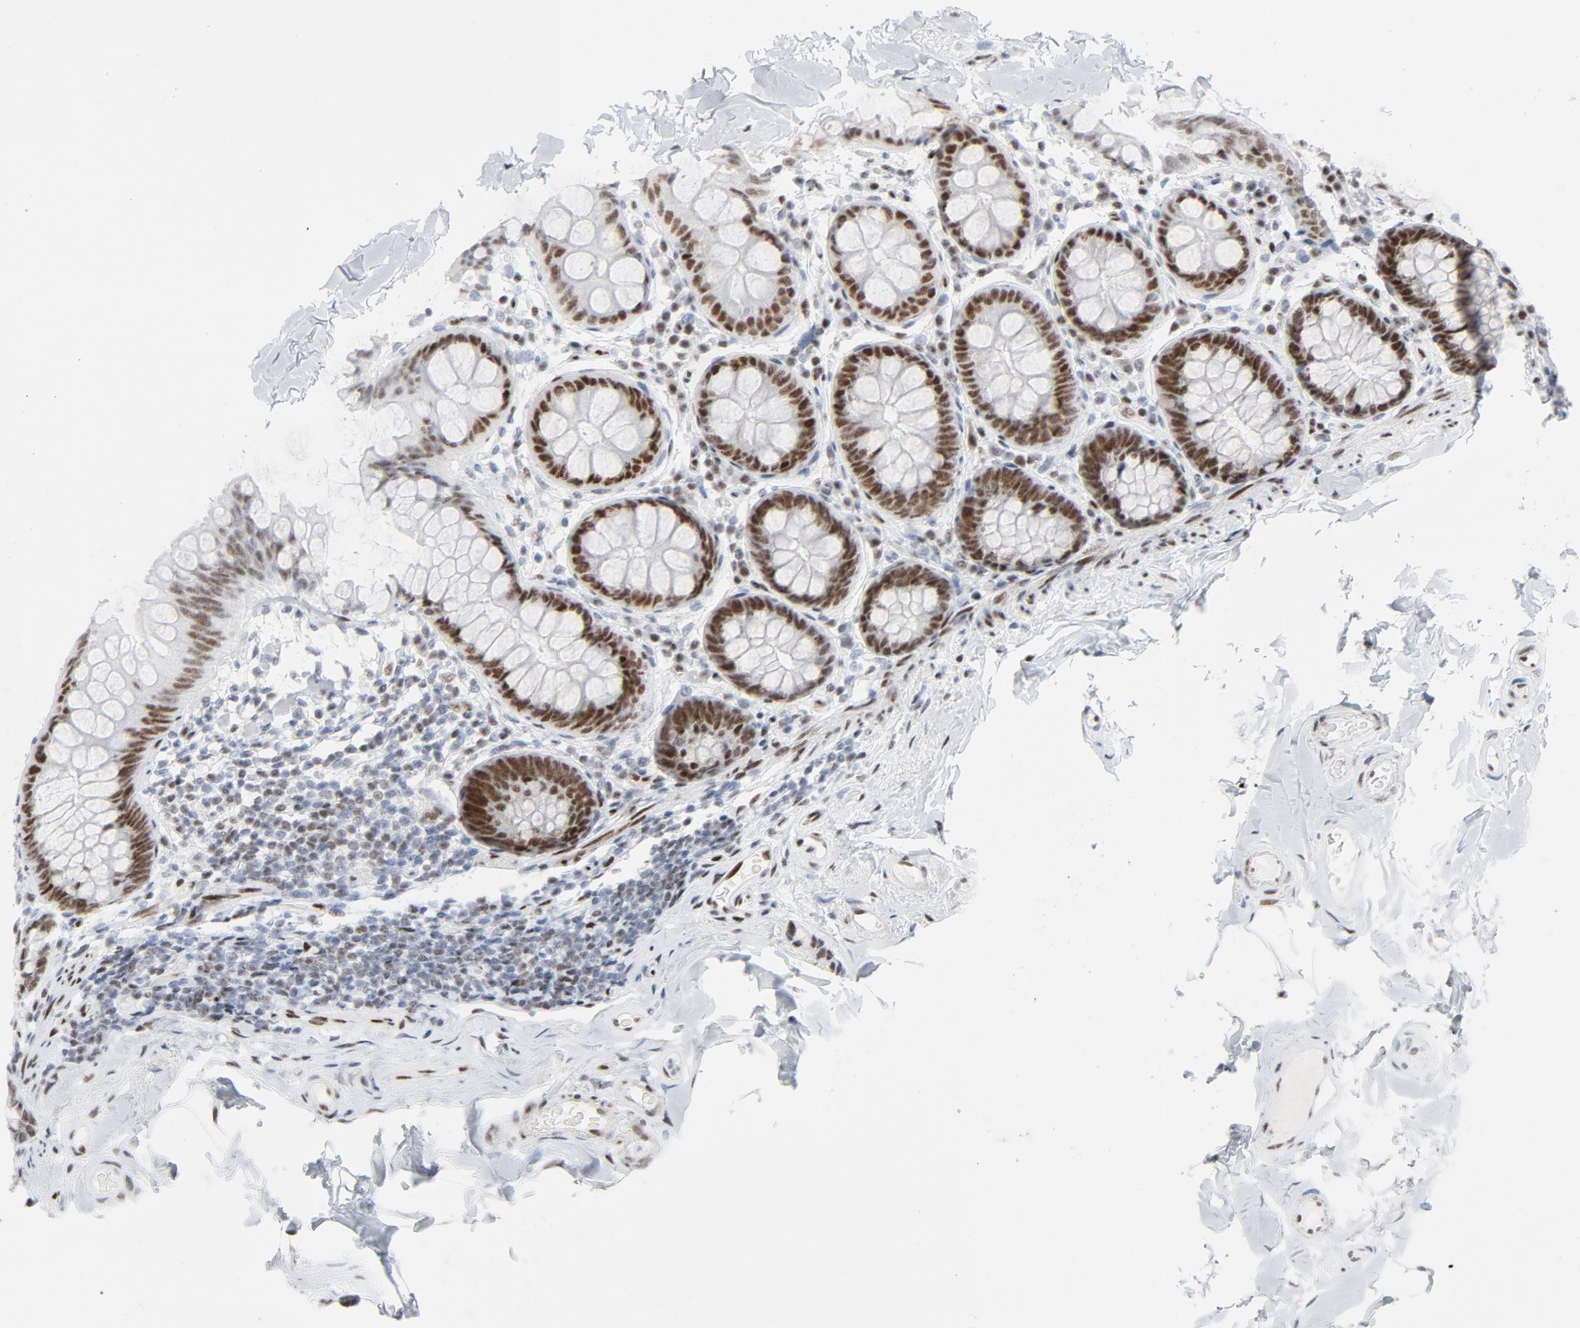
{"staining": {"intensity": "negative", "quantity": "none", "location": "none"}, "tissue": "colon", "cell_type": "Endothelial cells", "image_type": "normal", "snomed": [{"axis": "morphology", "description": "Normal tissue, NOS"}, {"axis": "topography", "description": "Colon"}], "caption": "This histopathology image is of unremarkable colon stained with IHC to label a protein in brown with the nuclei are counter-stained blue. There is no expression in endothelial cells.", "gene": "HSF1", "patient": {"sex": "female", "age": 61}}